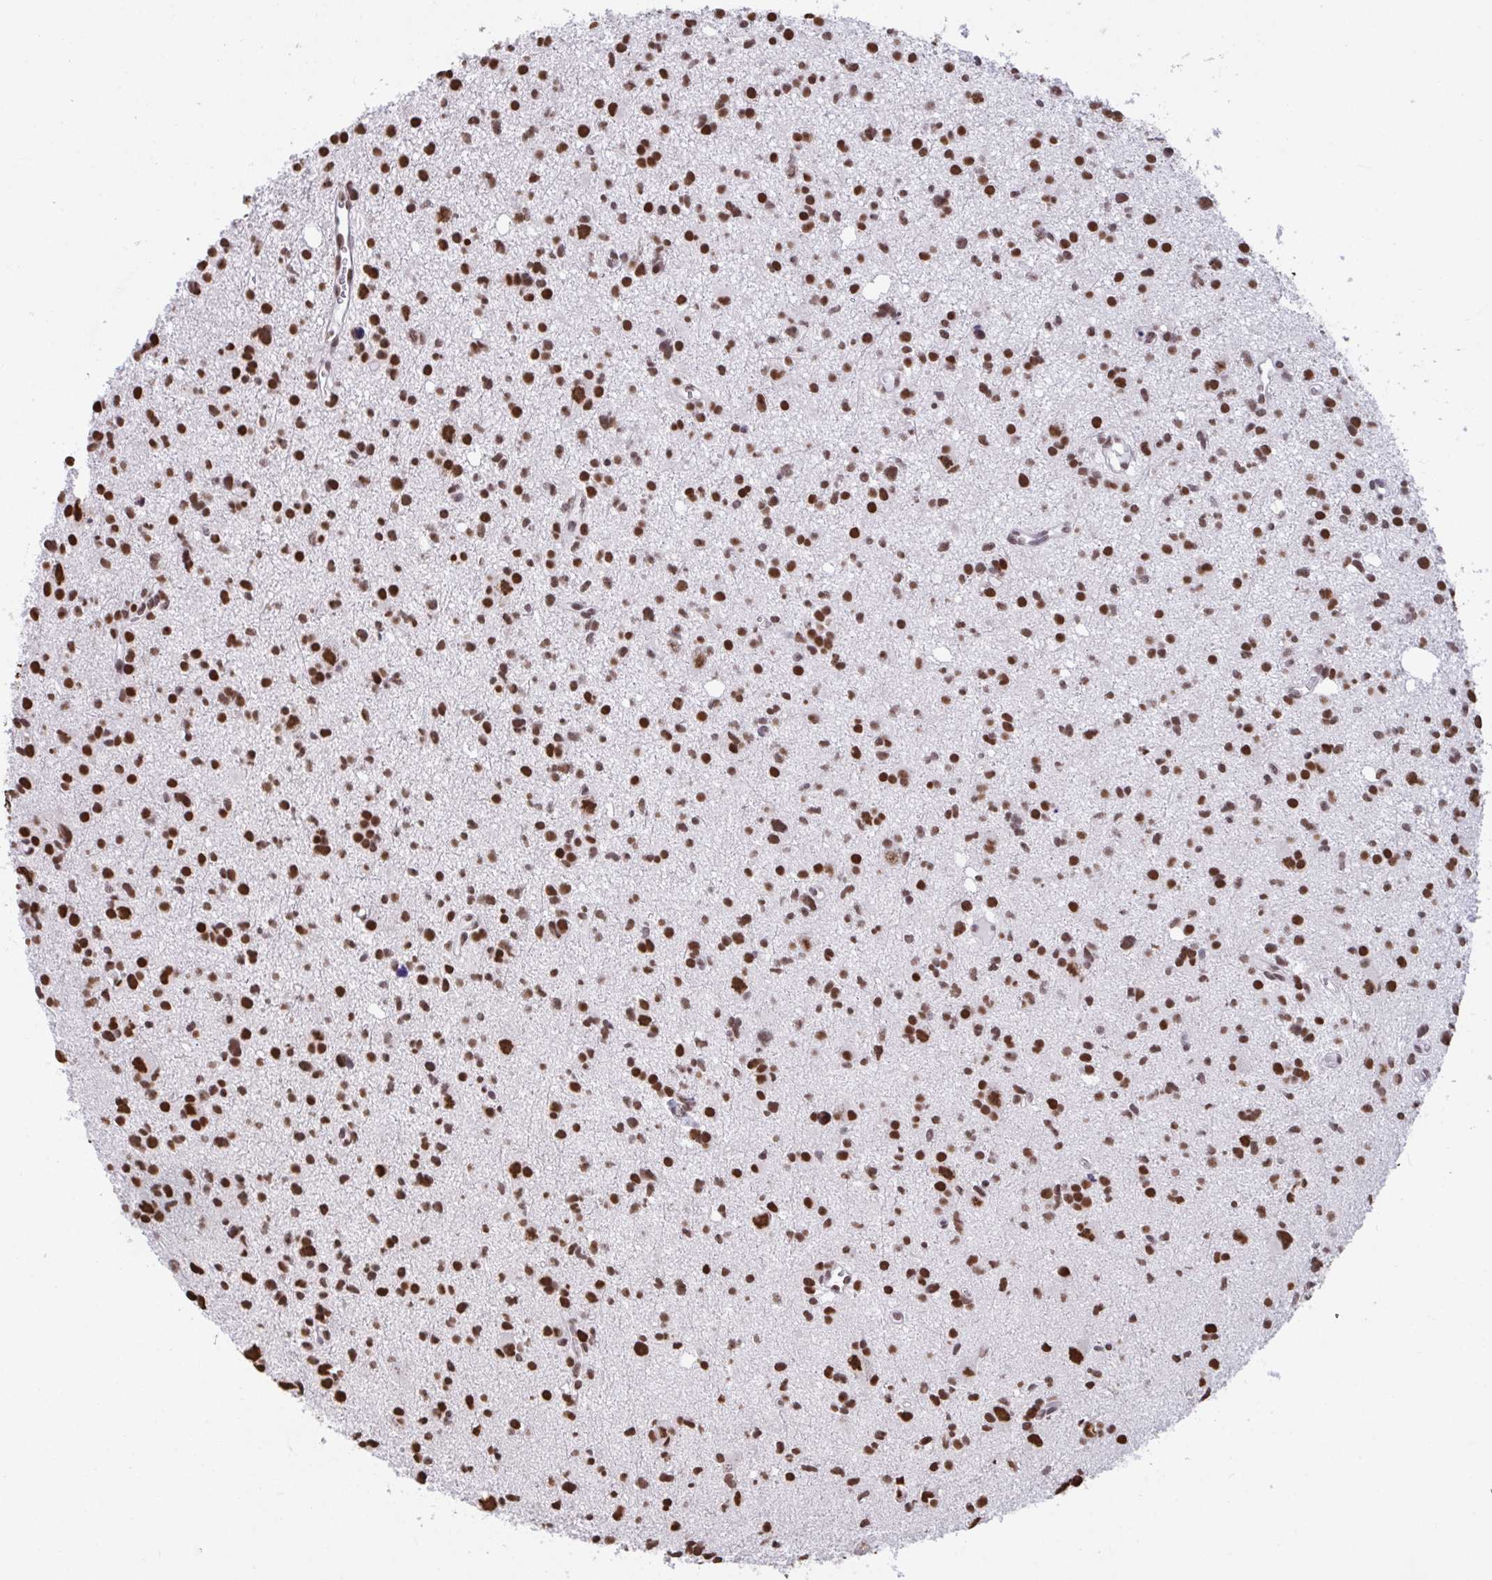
{"staining": {"intensity": "strong", "quantity": ">75%", "location": "nuclear"}, "tissue": "glioma", "cell_type": "Tumor cells", "image_type": "cancer", "snomed": [{"axis": "morphology", "description": "Glioma, malignant, High grade"}, {"axis": "topography", "description": "Brain"}], "caption": "High-power microscopy captured an immunohistochemistry image of glioma, revealing strong nuclear staining in about >75% of tumor cells.", "gene": "HNRNPDL", "patient": {"sex": "male", "age": 23}}